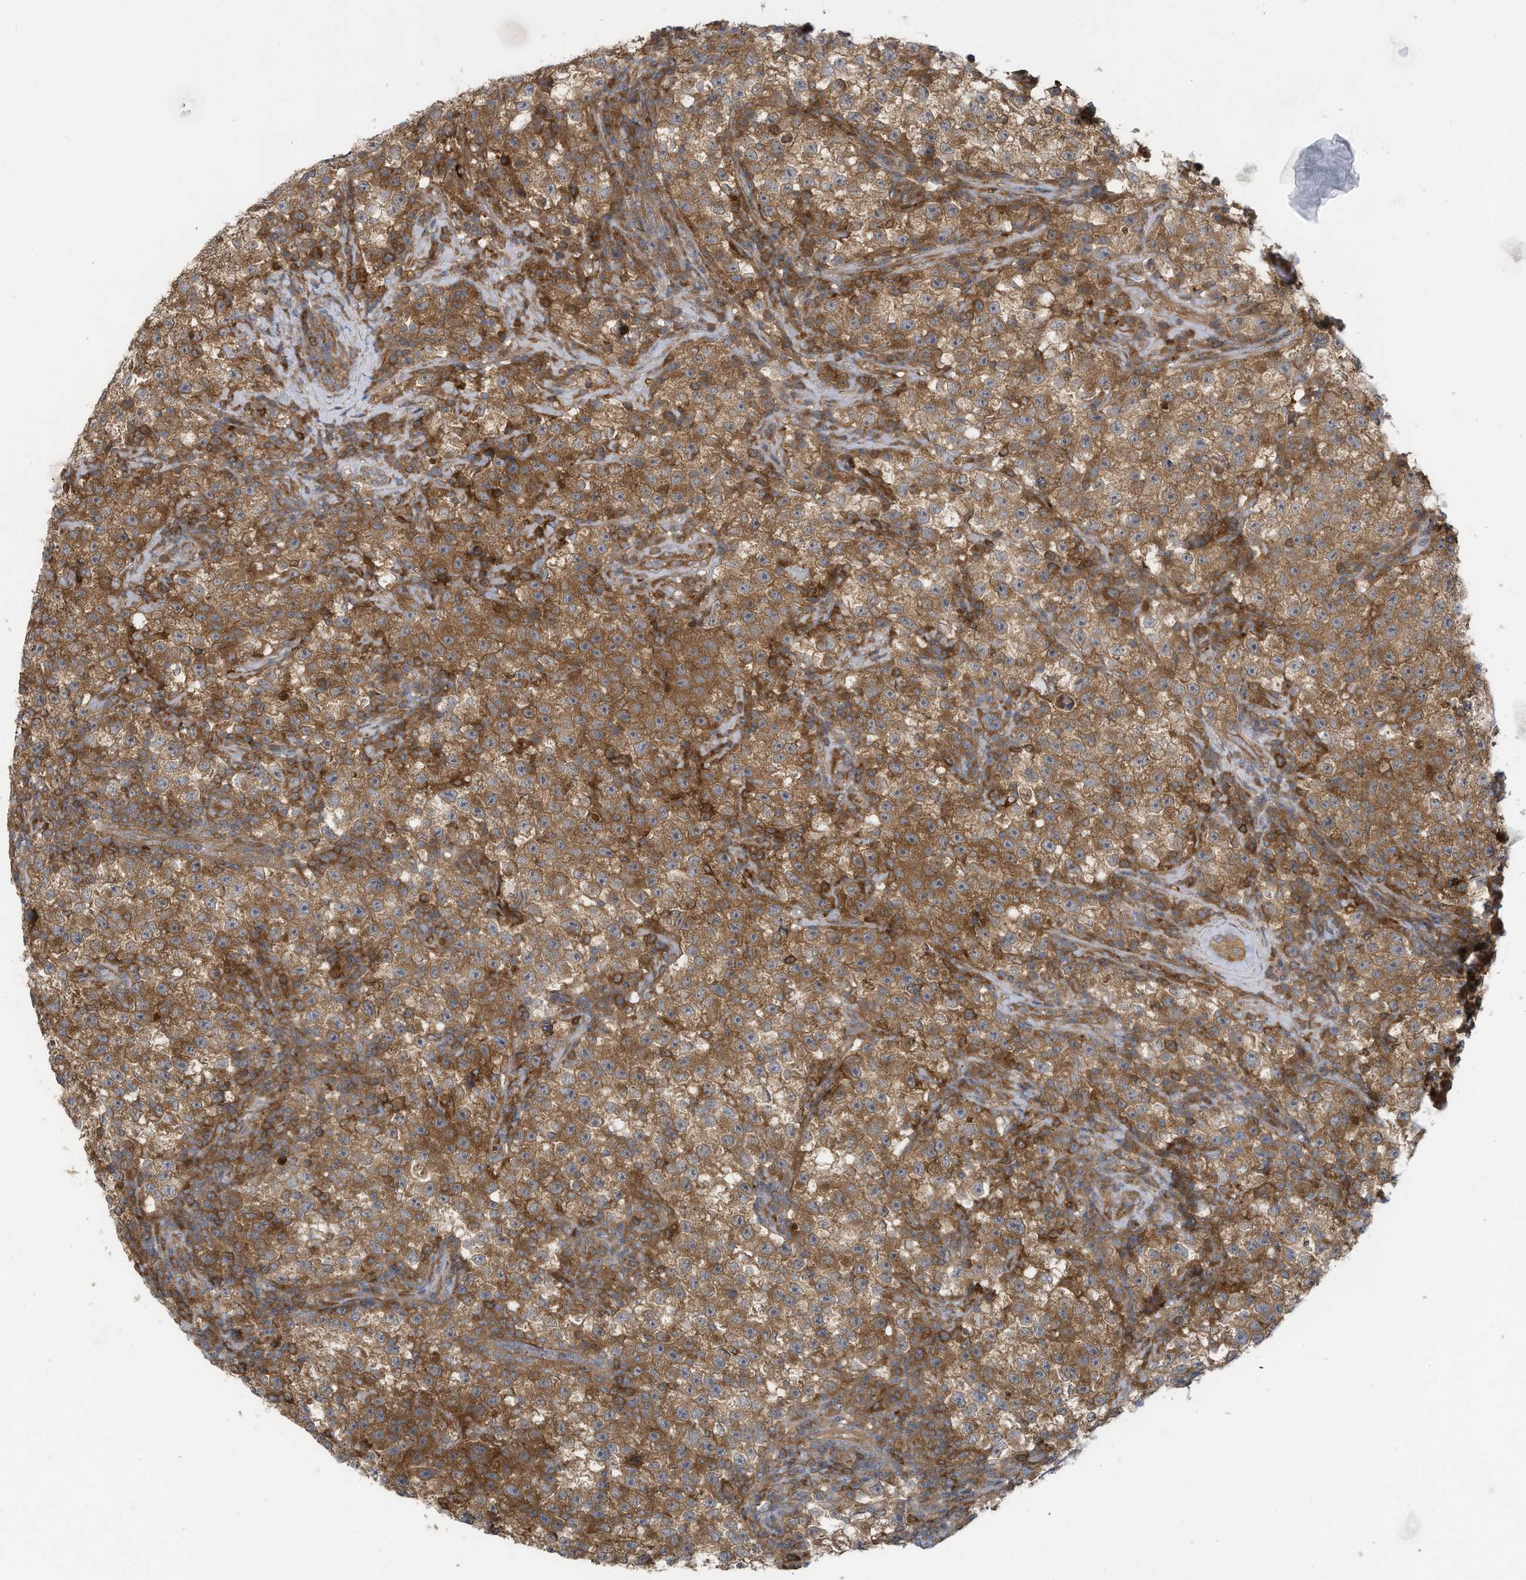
{"staining": {"intensity": "moderate", "quantity": ">75%", "location": "cytoplasmic/membranous"}, "tissue": "testis cancer", "cell_type": "Tumor cells", "image_type": "cancer", "snomed": [{"axis": "morphology", "description": "Seminoma, NOS"}, {"axis": "topography", "description": "Testis"}], "caption": "Testis cancer (seminoma) stained with DAB IHC exhibits medium levels of moderate cytoplasmic/membranous positivity in approximately >75% of tumor cells.", "gene": "ADI1", "patient": {"sex": "male", "age": 22}}